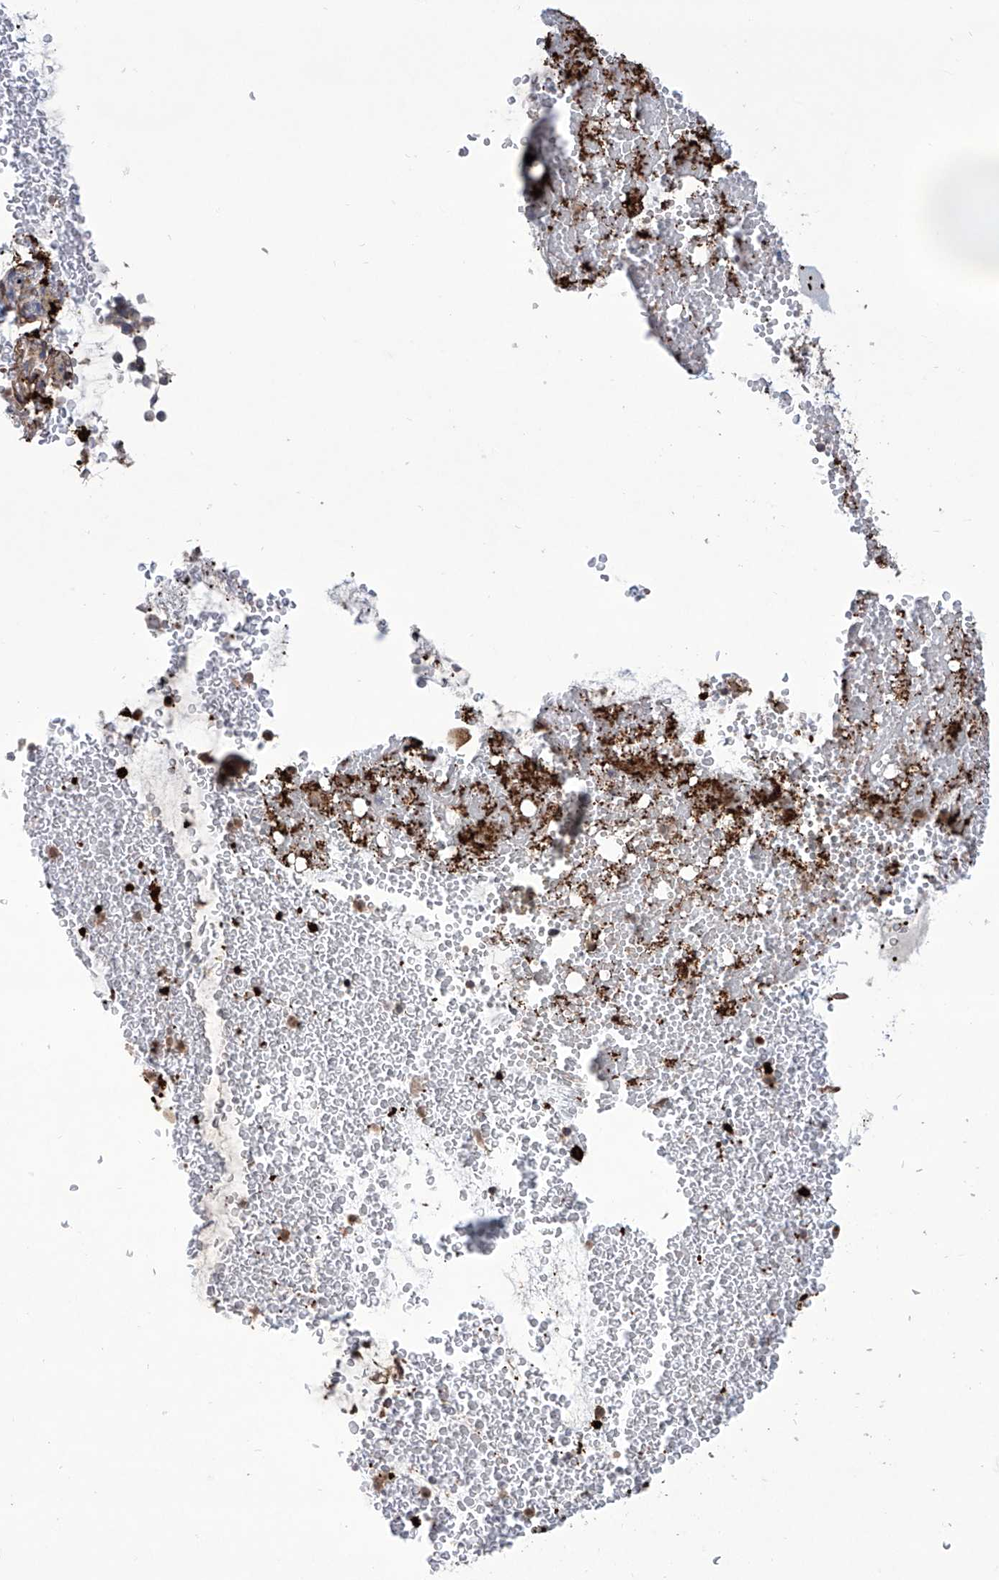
{"staining": {"intensity": "moderate", "quantity": ">75%", "location": "cytoplasmic/membranous"}, "tissue": "bronchus", "cell_type": "Respiratory epithelial cells", "image_type": "normal", "snomed": [{"axis": "morphology", "description": "Normal tissue, NOS"}, {"axis": "morphology", "description": "Squamous cell carcinoma, NOS"}, {"axis": "topography", "description": "Lymph node"}, {"axis": "topography", "description": "Bronchus"}, {"axis": "topography", "description": "Lung"}], "caption": "Human bronchus stained with a brown dye displays moderate cytoplasmic/membranous positive staining in approximately >75% of respiratory epithelial cells.", "gene": "APAF1", "patient": {"sex": "male", "age": 66}}